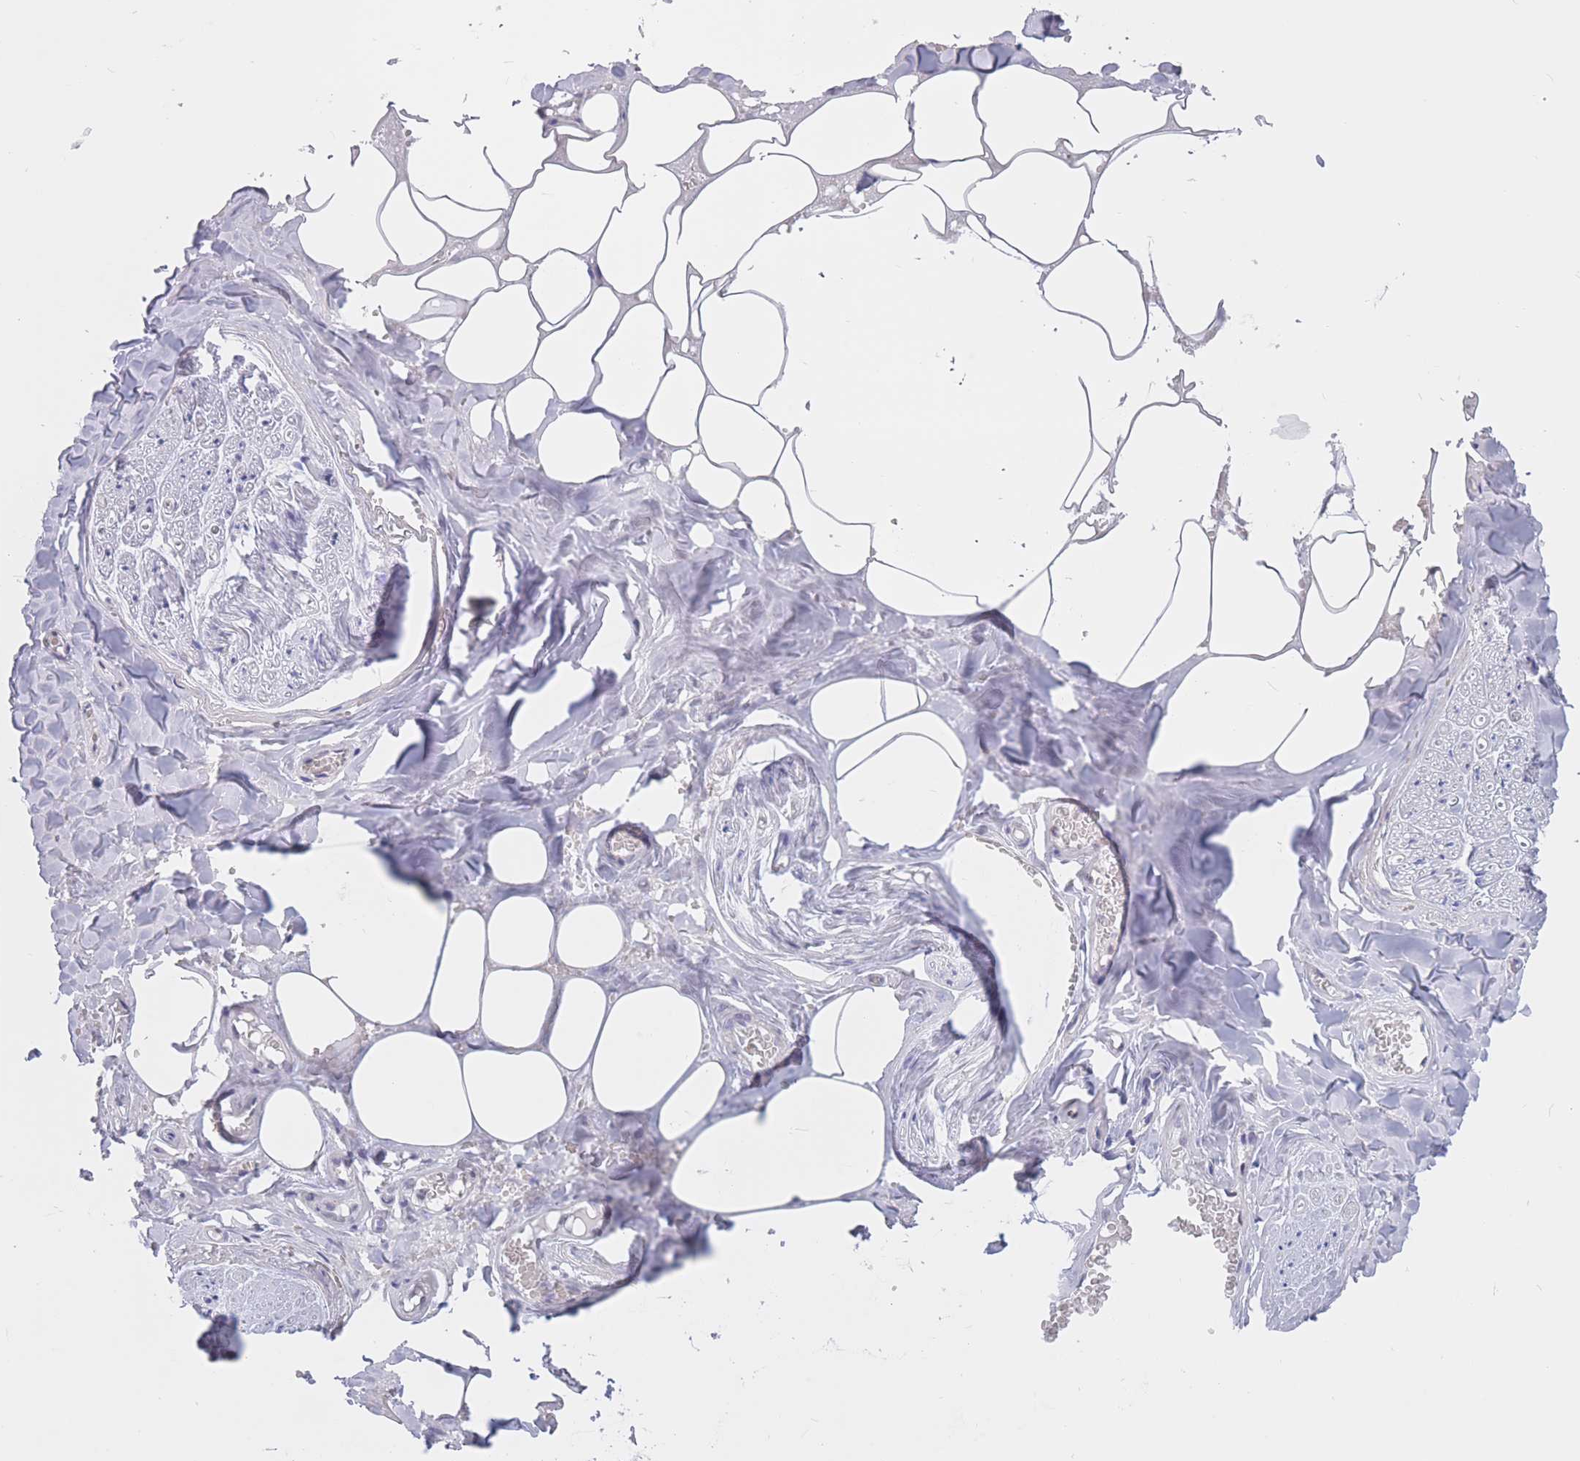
{"staining": {"intensity": "negative", "quantity": "none", "location": "none"}, "tissue": "adipose tissue", "cell_type": "Adipocytes", "image_type": "normal", "snomed": [{"axis": "morphology", "description": "Normal tissue, NOS"}, {"axis": "topography", "description": "Salivary gland"}, {"axis": "topography", "description": "Peripheral nerve tissue"}], "caption": "Immunohistochemical staining of normal adipose tissue exhibits no significant staining in adipocytes.", "gene": "NASP", "patient": {"sex": "male", "age": 38}}